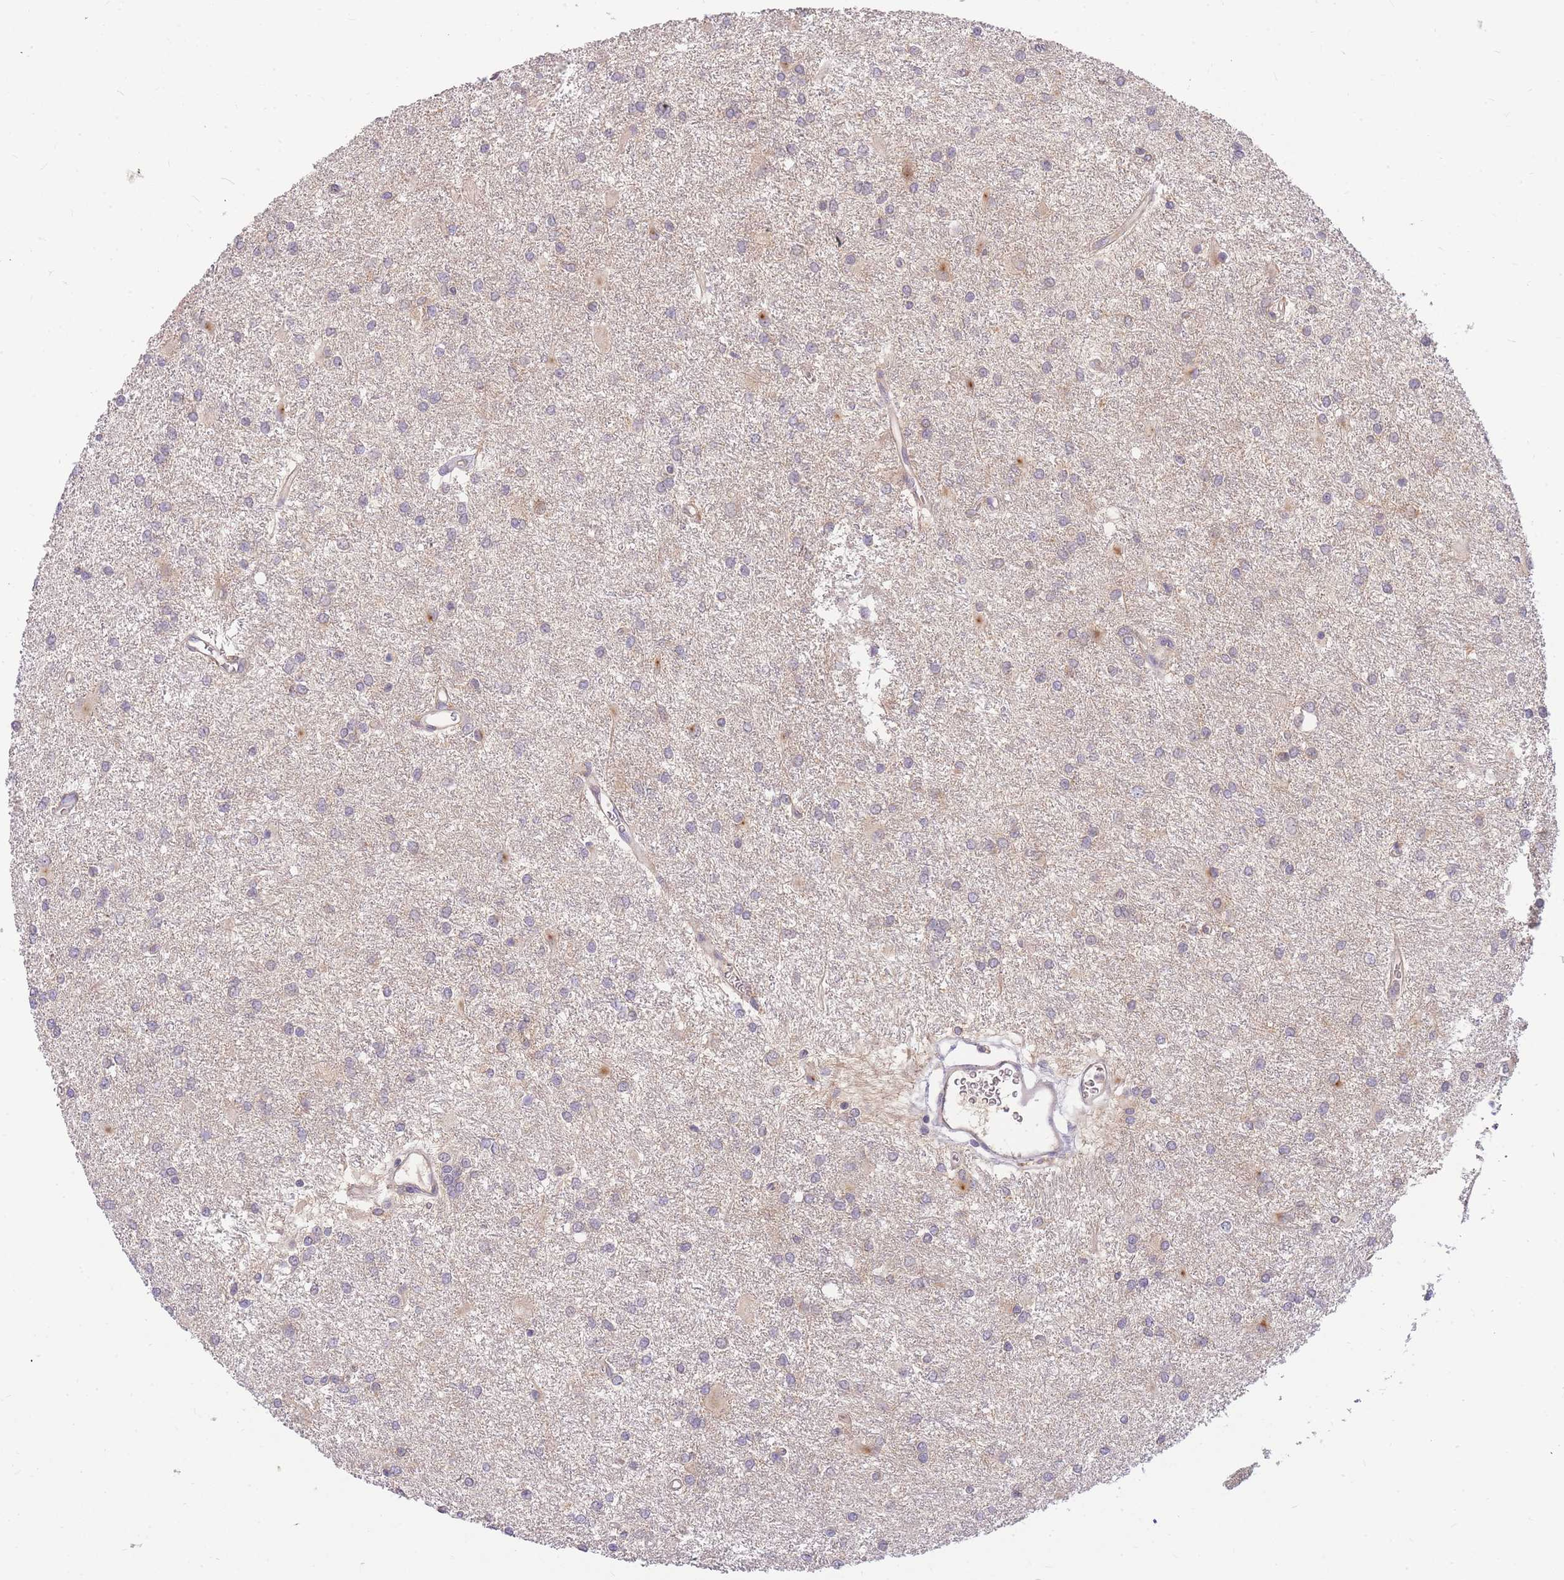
{"staining": {"intensity": "negative", "quantity": "none", "location": "none"}, "tissue": "glioma", "cell_type": "Tumor cells", "image_type": "cancer", "snomed": [{"axis": "morphology", "description": "Glioma, malignant, High grade"}, {"axis": "topography", "description": "Brain"}], "caption": "Tumor cells are negative for brown protein staining in glioma.", "gene": "ZNF577", "patient": {"sex": "female", "age": 50}}